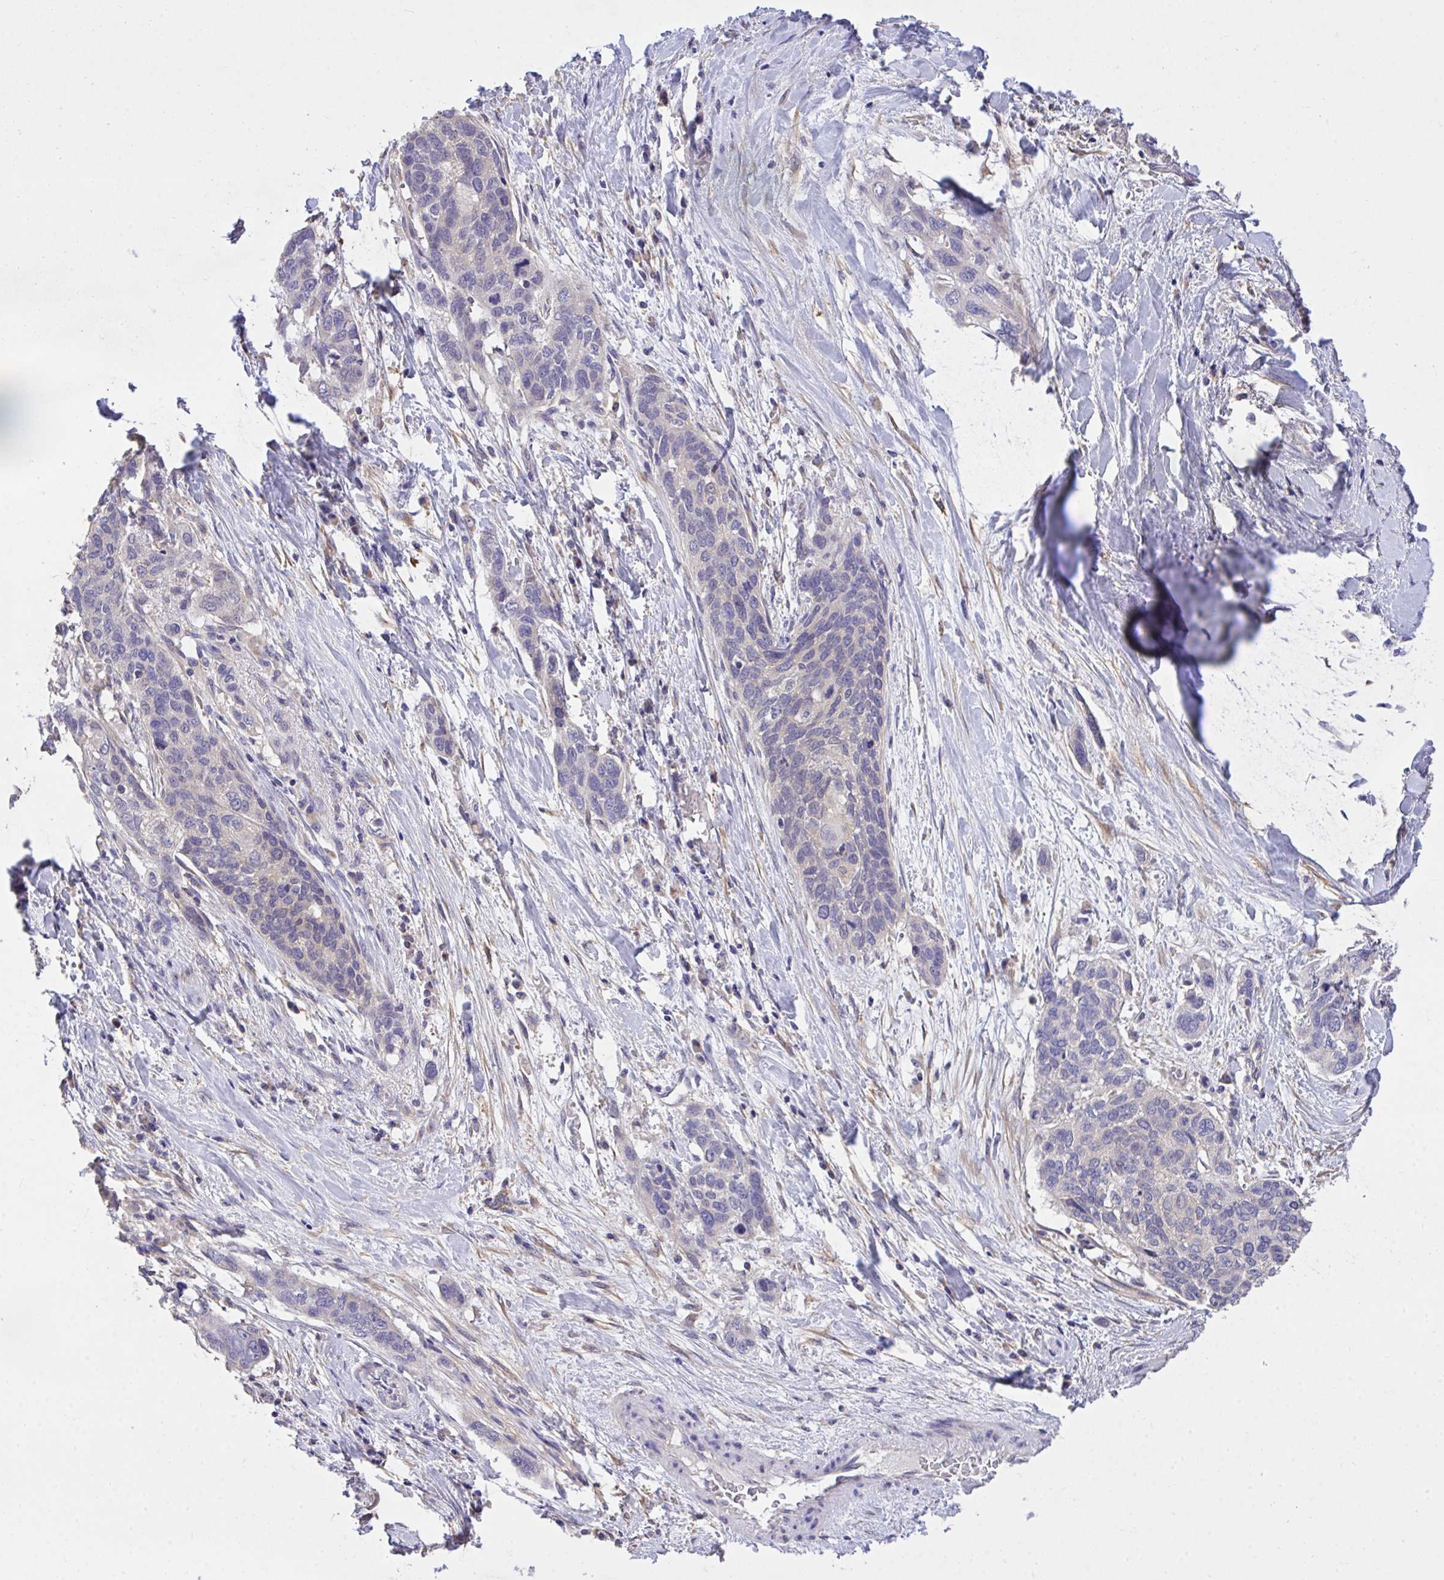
{"staining": {"intensity": "negative", "quantity": "none", "location": "none"}, "tissue": "lung cancer", "cell_type": "Tumor cells", "image_type": "cancer", "snomed": [{"axis": "morphology", "description": "Squamous cell carcinoma, NOS"}, {"axis": "morphology", "description": "Squamous cell carcinoma, metastatic, NOS"}, {"axis": "topography", "description": "Lymph node"}, {"axis": "topography", "description": "Lung"}], "caption": "This image is of lung cancer (metastatic squamous cell carcinoma) stained with immunohistochemistry (IHC) to label a protein in brown with the nuclei are counter-stained blue. There is no positivity in tumor cells.", "gene": "MPC2", "patient": {"sex": "male", "age": 41}}